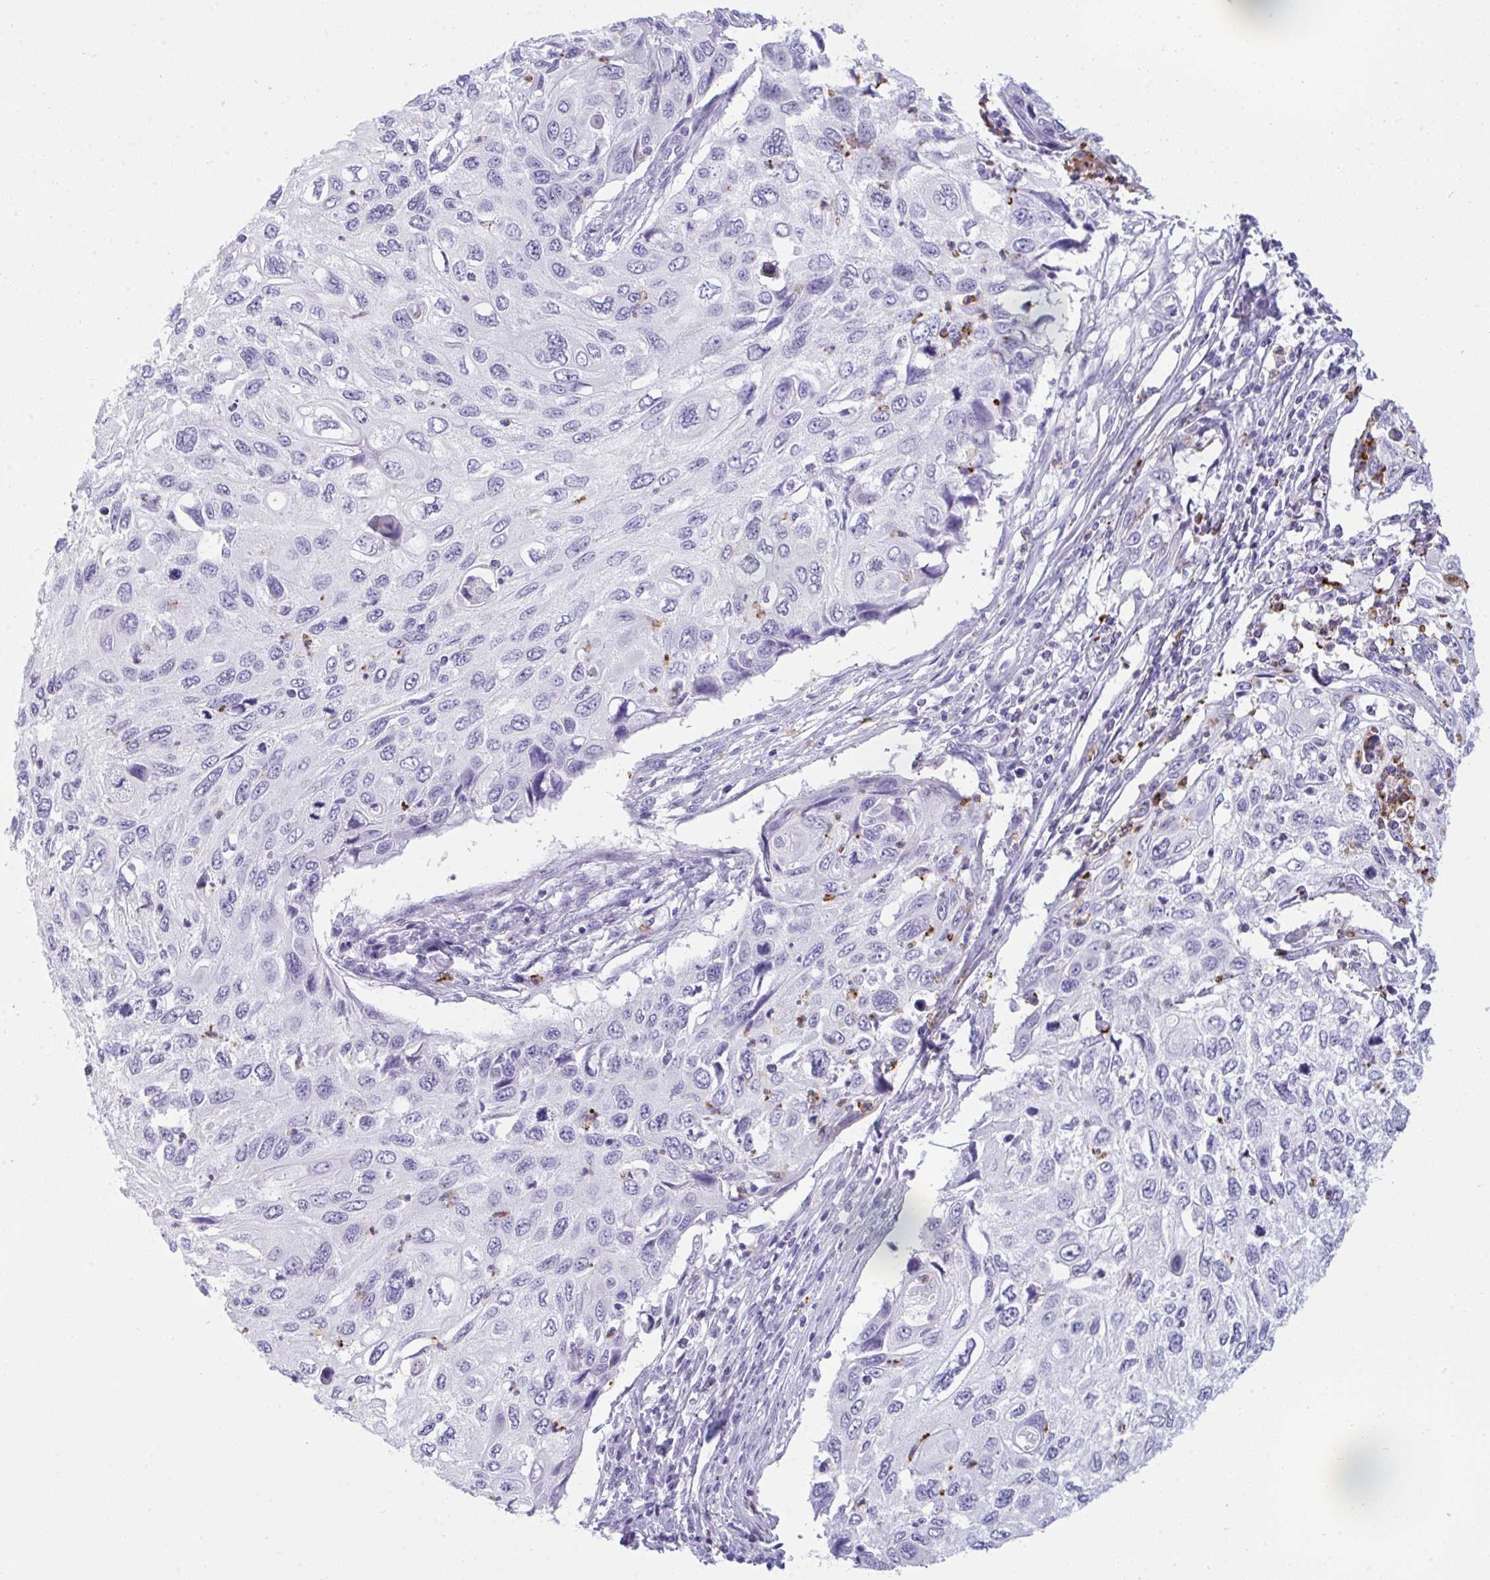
{"staining": {"intensity": "negative", "quantity": "none", "location": "none"}, "tissue": "cervical cancer", "cell_type": "Tumor cells", "image_type": "cancer", "snomed": [{"axis": "morphology", "description": "Squamous cell carcinoma, NOS"}, {"axis": "topography", "description": "Cervix"}], "caption": "A histopathology image of cervical squamous cell carcinoma stained for a protein displays no brown staining in tumor cells.", "gene": "ARHGAP42", "patient": {"sex": "female", "age": 70}}